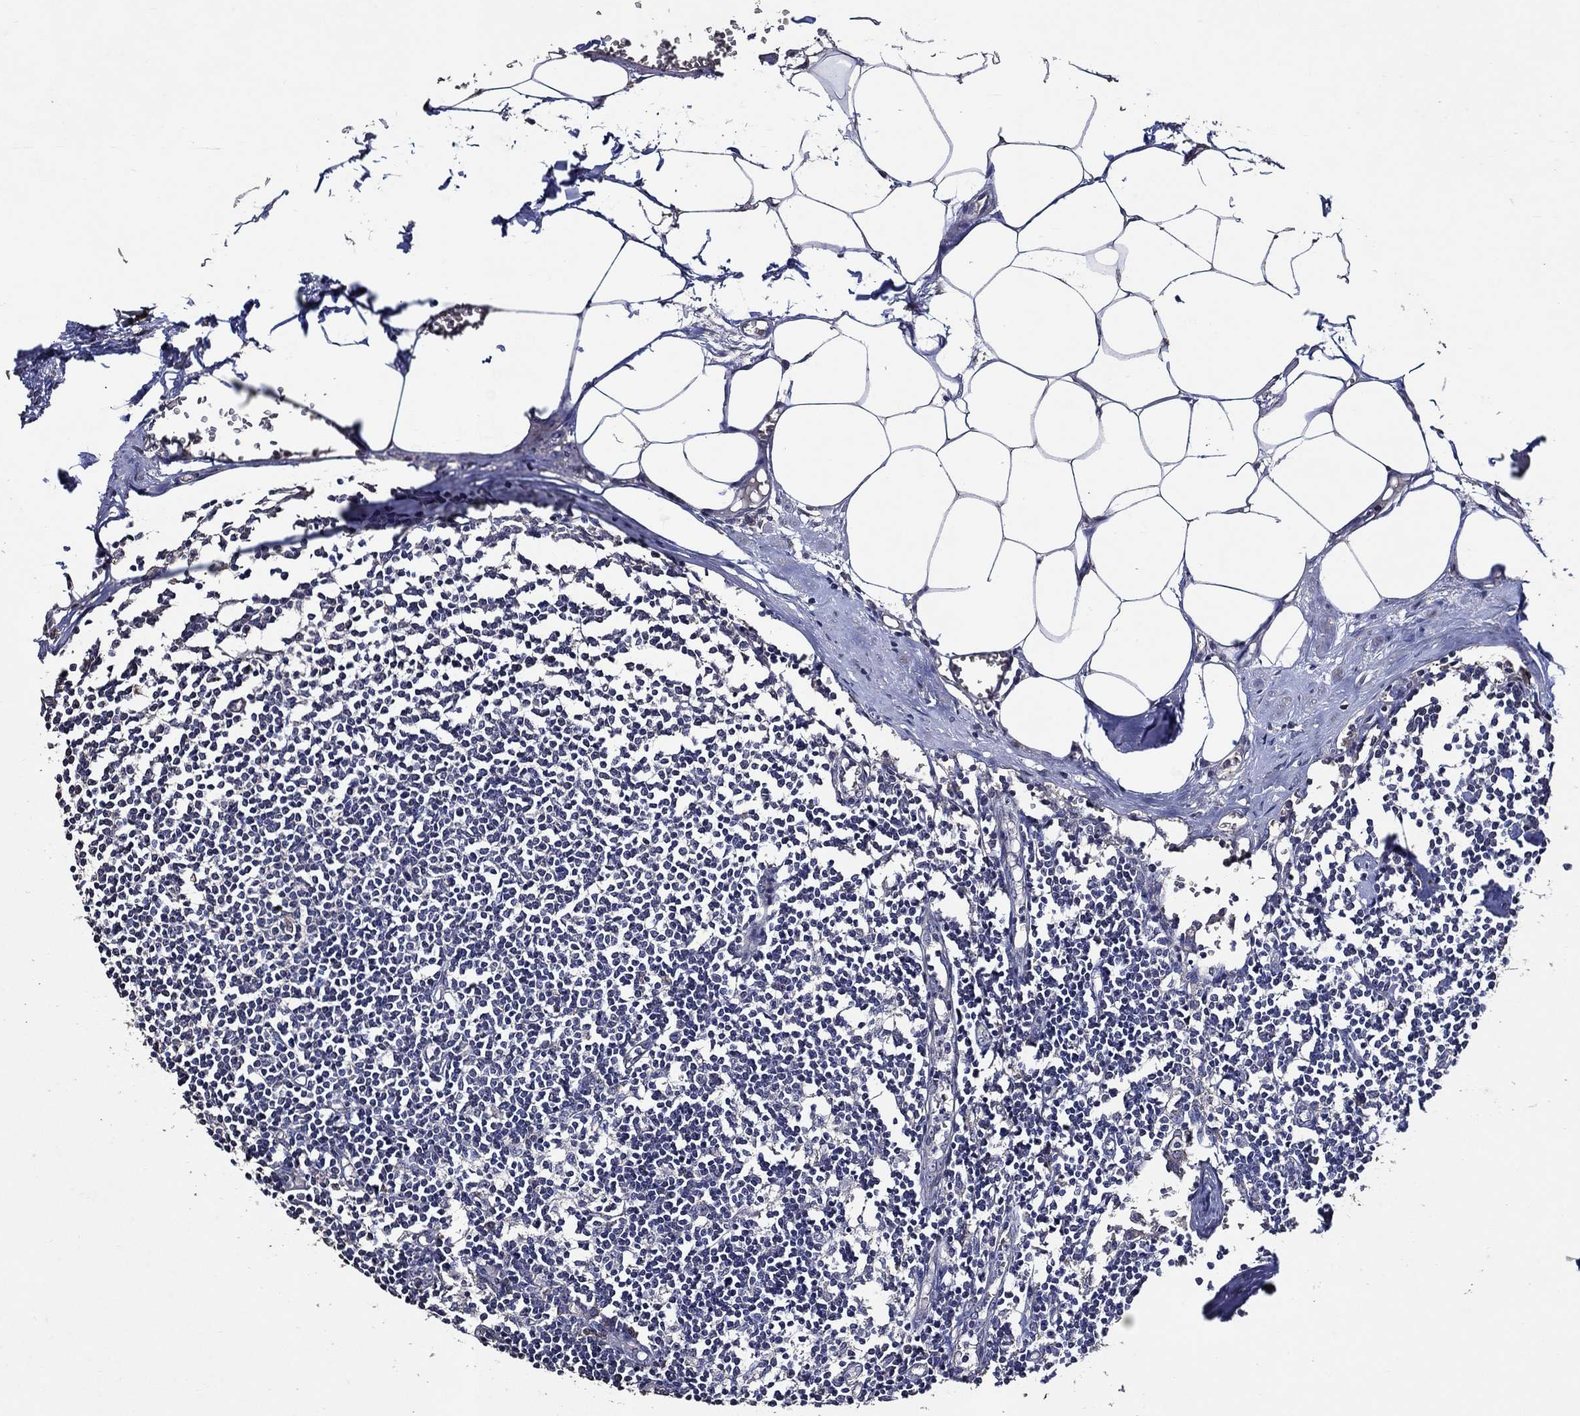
{"staining": {"intensity": "negative", "quantity": "none", "location": "none"}, "tissue": "lymph node", "cell_type": "Non-germinal center cells", "image_type": "normal", "snomed": [{"axis": "morphology", "description": "Normal tissue, NOS"}, {"axis": "topography", "description": "Lymph node"}], "caption": "Image shows no significant protein positivity in non-germinal center cells of normal lymph node. (Immunohistochemistry (ihc), brightfield microscopy, high magnification).", "gene": "HAP1", "patient": {"sex": "male", "age": 59}}